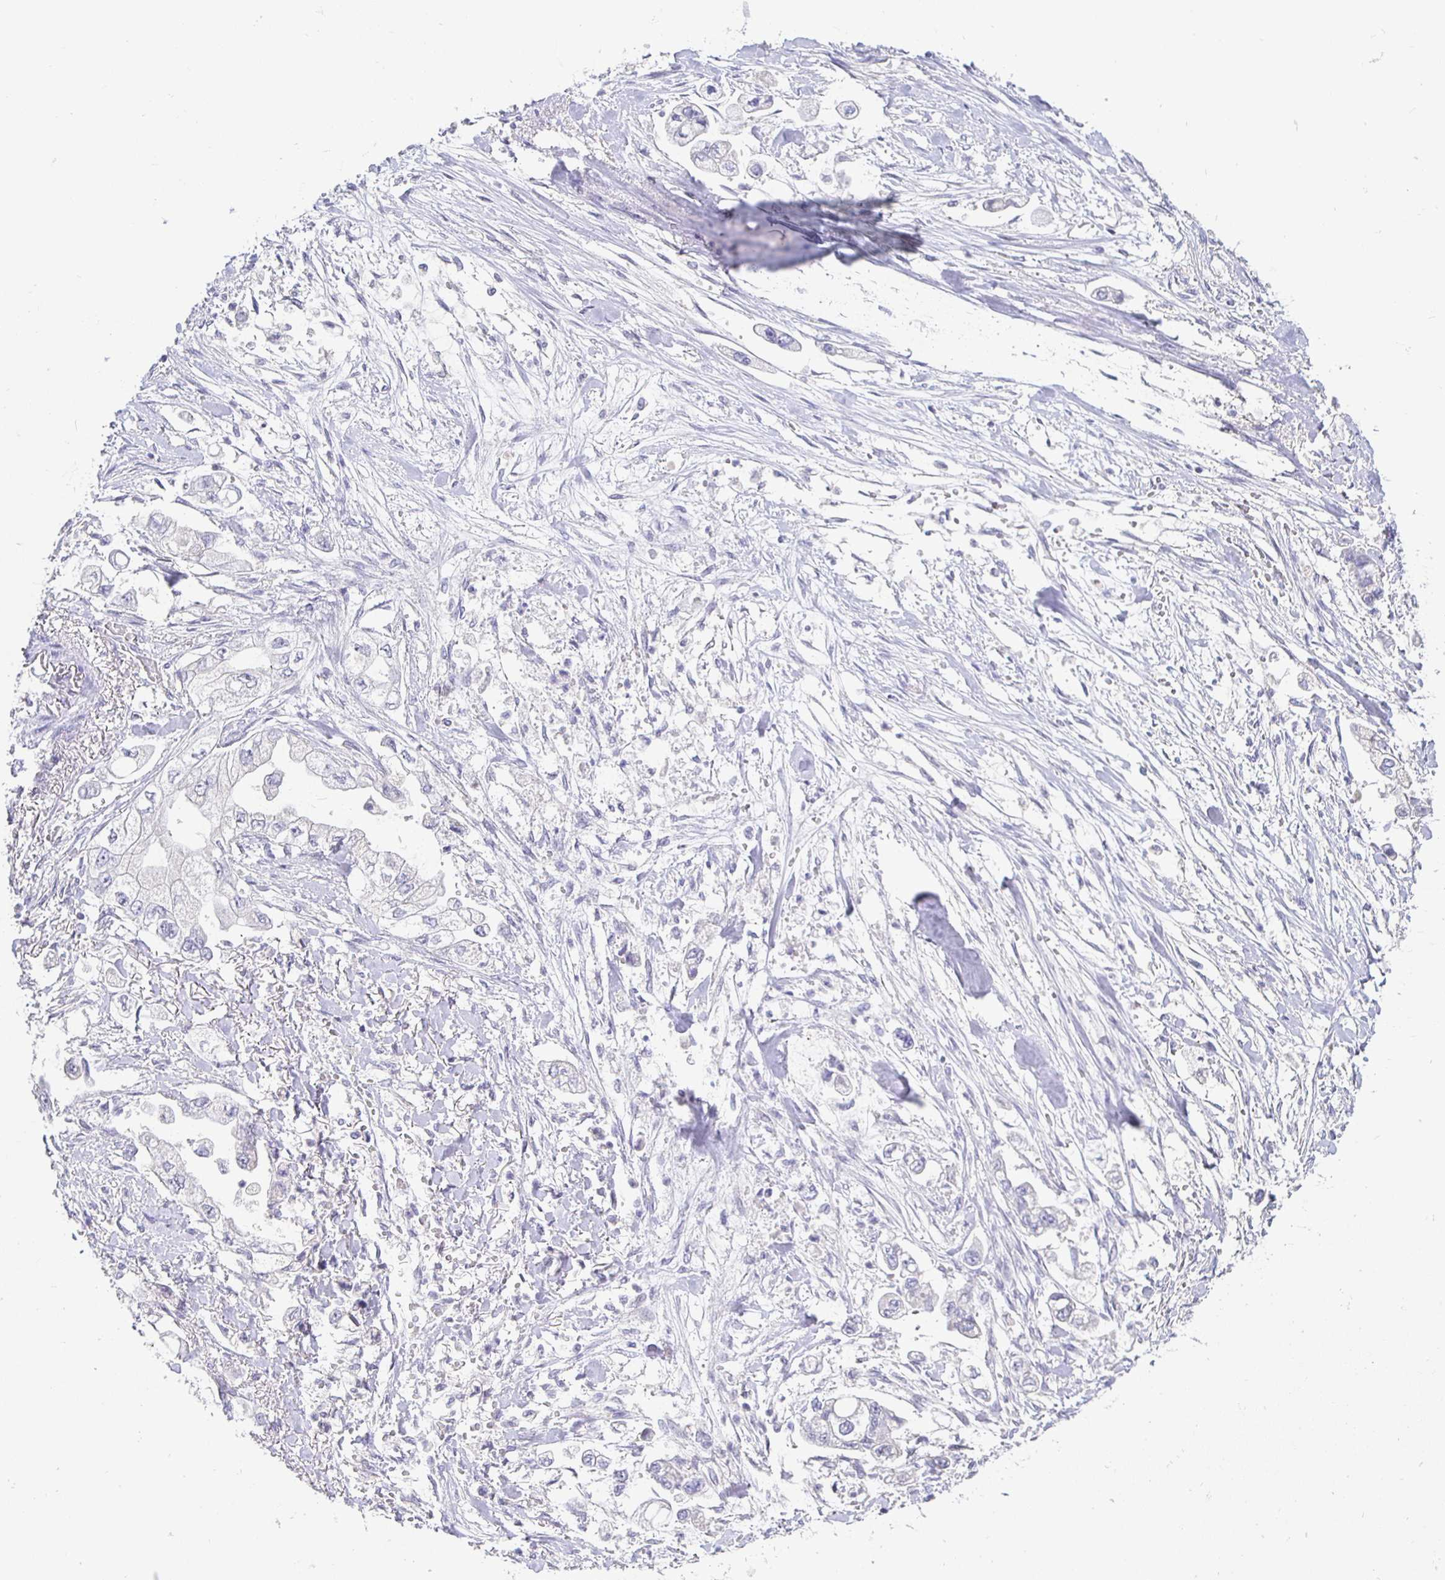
{"staining": {"intensity": "negative", "quantity": "none", "location": "none"}, "tissue": "stomach cancer", "cell_type": "Tumor cells", "image_type": "cancer", "snomed": [{"axis": "morphology", "description": "Adenocarcinoma, NOS"}, {"axis": "topography", "description": "Stomach"}], "caption": "An immunohistochemistry histopathology image of stomach cancer is shown. There is no staining in tumor cells of stomach cancer.", "gene": "CIT", "patient": {"sex": "male", "age": 62}}